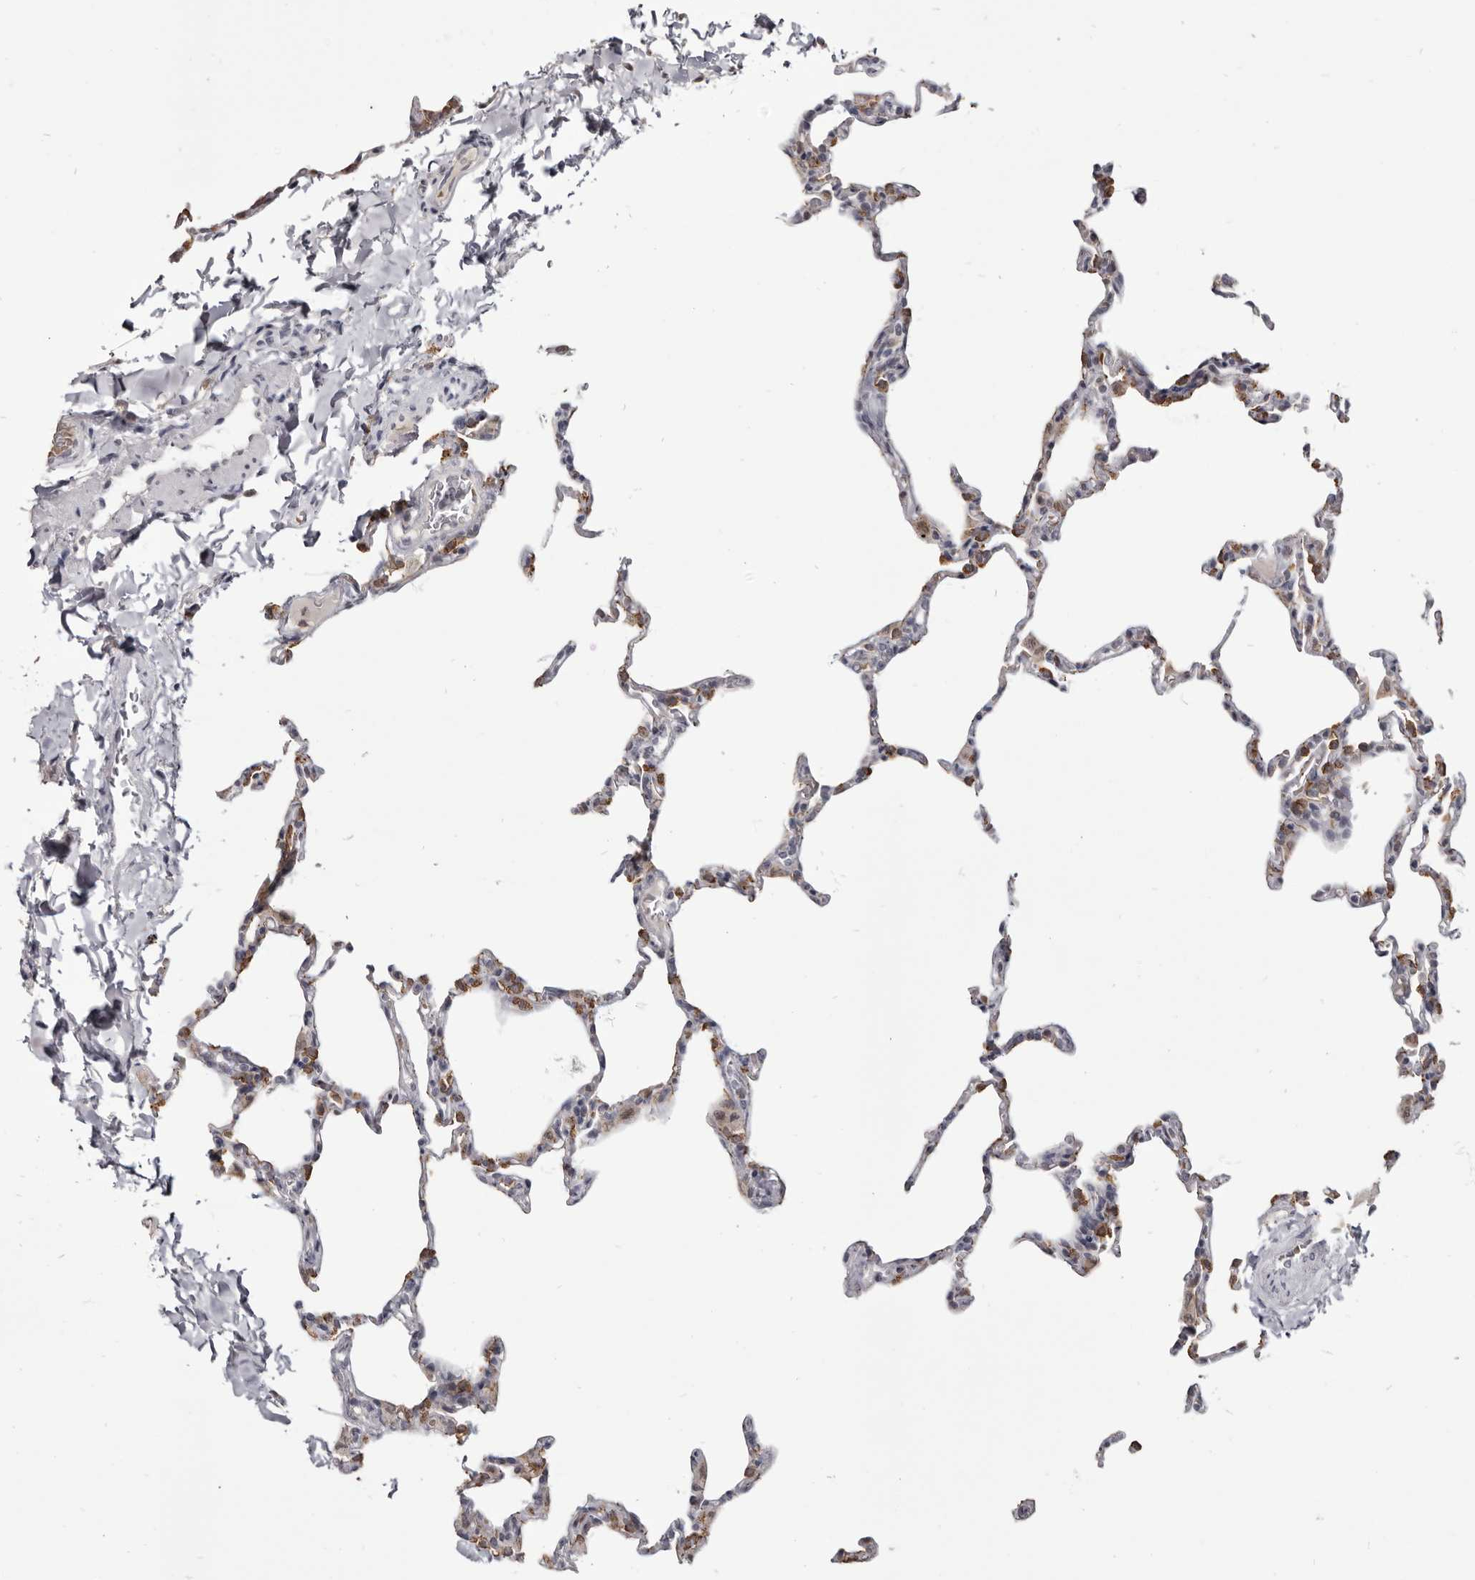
{"staining": {"intensity": "moderate", "quantity": "25%-75%", "location": "cytoplasmic/membranous"}, "tissue": "lung", "cell_type": "Alveolar cells", "image_type": "normal", "snomed": [{"axis": "morphology", "description": "Normal tissue, NOS"}, {"axis": "topography", "description": "Lung"}], "caption": "Protein staining by immunohistochemistry (IHC) demonstrates moderate cytoplasmic/membranous expression in approximately 25%-75% of alveolar cells in benign lung. The staining was performed using DAB (3,3'-diaminobenzidine), with brown indicating positive protein expression. Nuclei are stained blue with hematoxylin.", "gene": "CGN", "patient": {"sex": "male", "age": 20}}